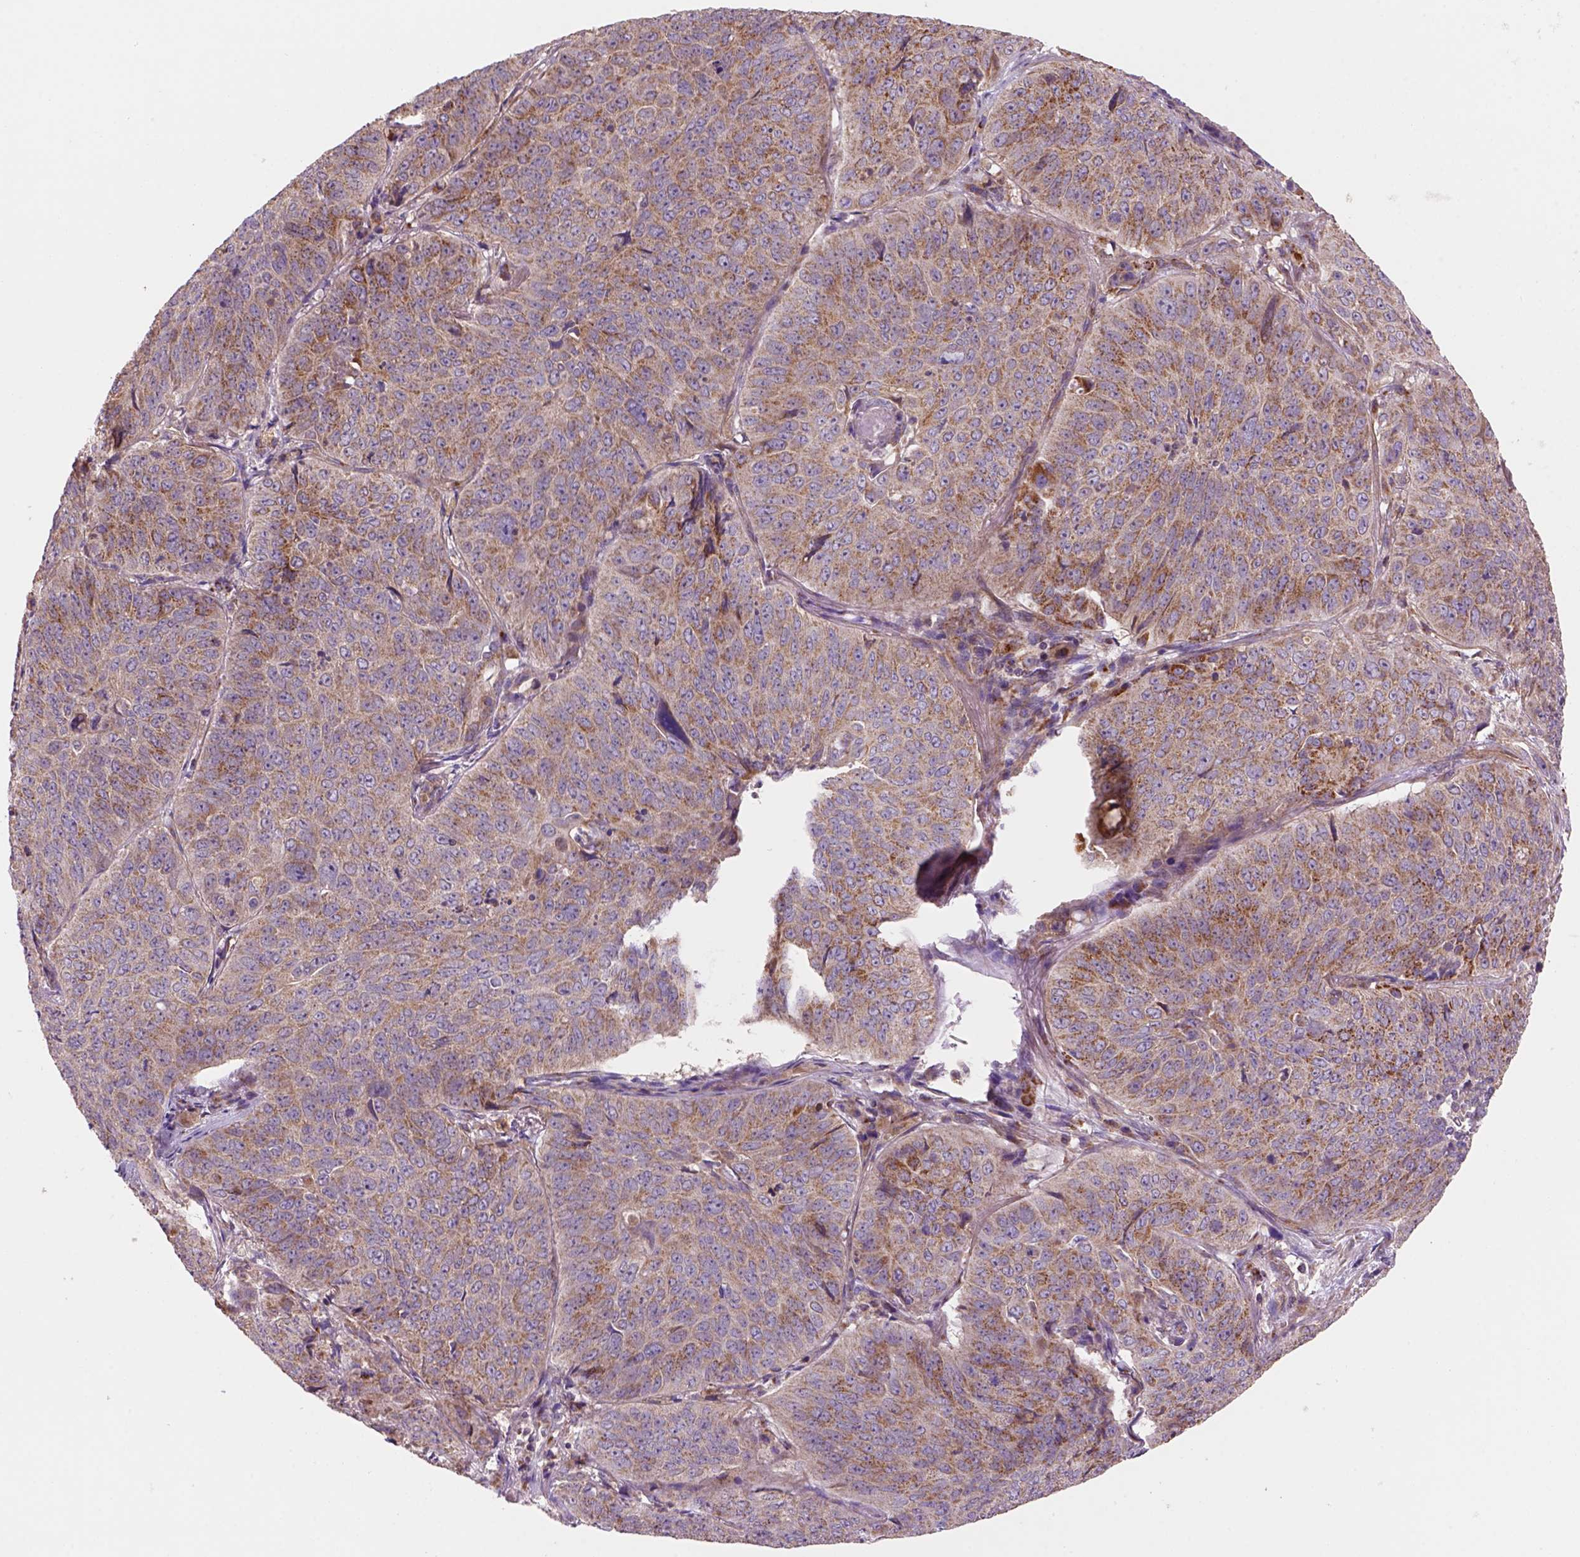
{"staining": {"intensity": "moderate", "quantity": "25%-75%", "location": "cytoplasmic/membranous"}, "tissue": "lung cancer", "cell_type": "Tumor cells", "image_type": "cancer", "snomed": [{"axis": "morphology", "description": "Normal tissue, NOS"}, {"axis": "morphology", "description": "Squamous cell carcinoma, NOS"}, {"axis": "topography", "description": "Bronchus"}, {"axis": "topography", "description": "Lung"}], "caption": "A photomicrograph of human squamous cell carcinoma (lung) stained for a protein displays moderate cytoplasmic/membranous brown staining in tumor cells.", "gene": "WARS2", "patient": {"sex": "male", "age": 64}}